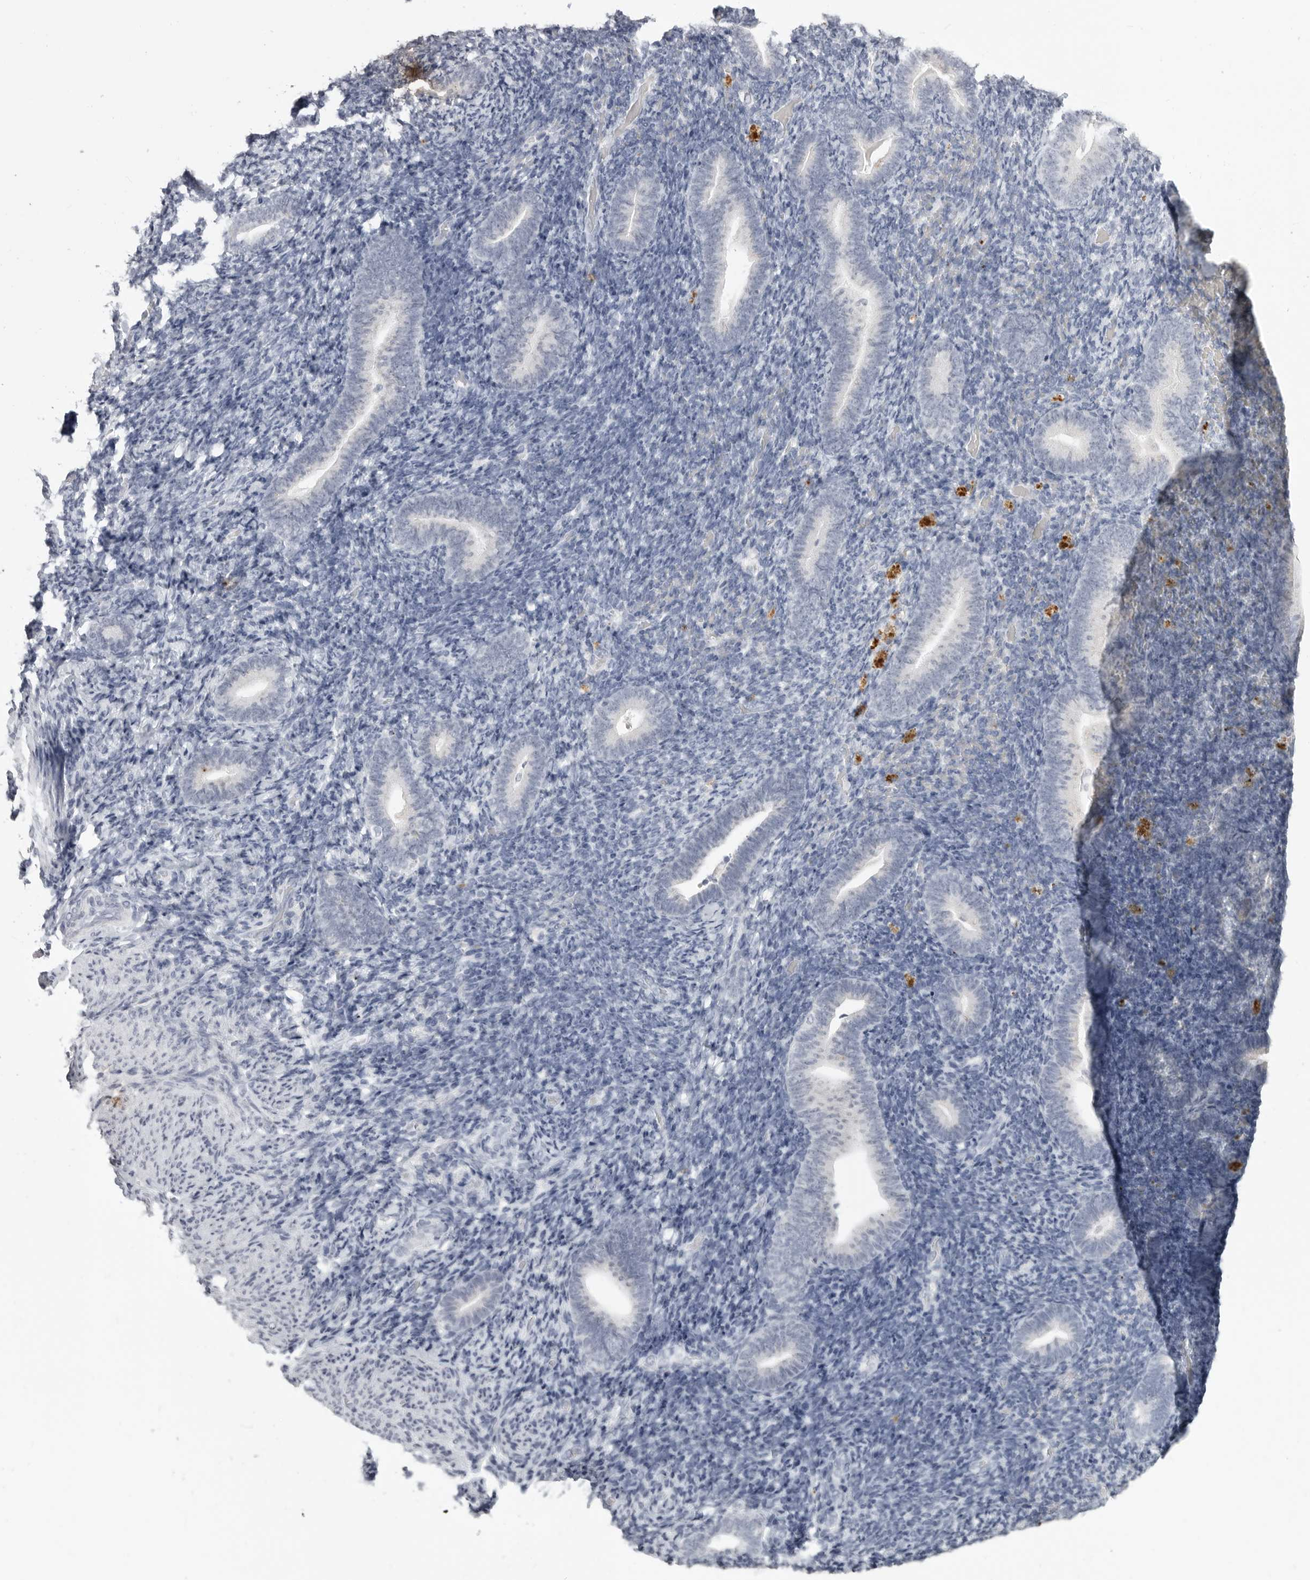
{"staining": {"intensity": "negative", "quantity": "none", "location": "none"}, "tissue": "endometrium", "cell_type": "Cells in endometrial stroma", "image_type": "normal", "snomed": [{"axis": "morphology", "description": "Normal tissue, NOS"}, {"axis": "topography", "description": "Endometrium"}], "caption": "Cells in endometrial stroma are negative for protein expression in benign human endometrium. (Stains: DAB immunohistochemistry (IHC) with hematoxylin counter stain, Microscopy: brightfield microscopy at high magnification).", "gene": "PRSS1", "patient": {"sex": "female", "age": 51}}